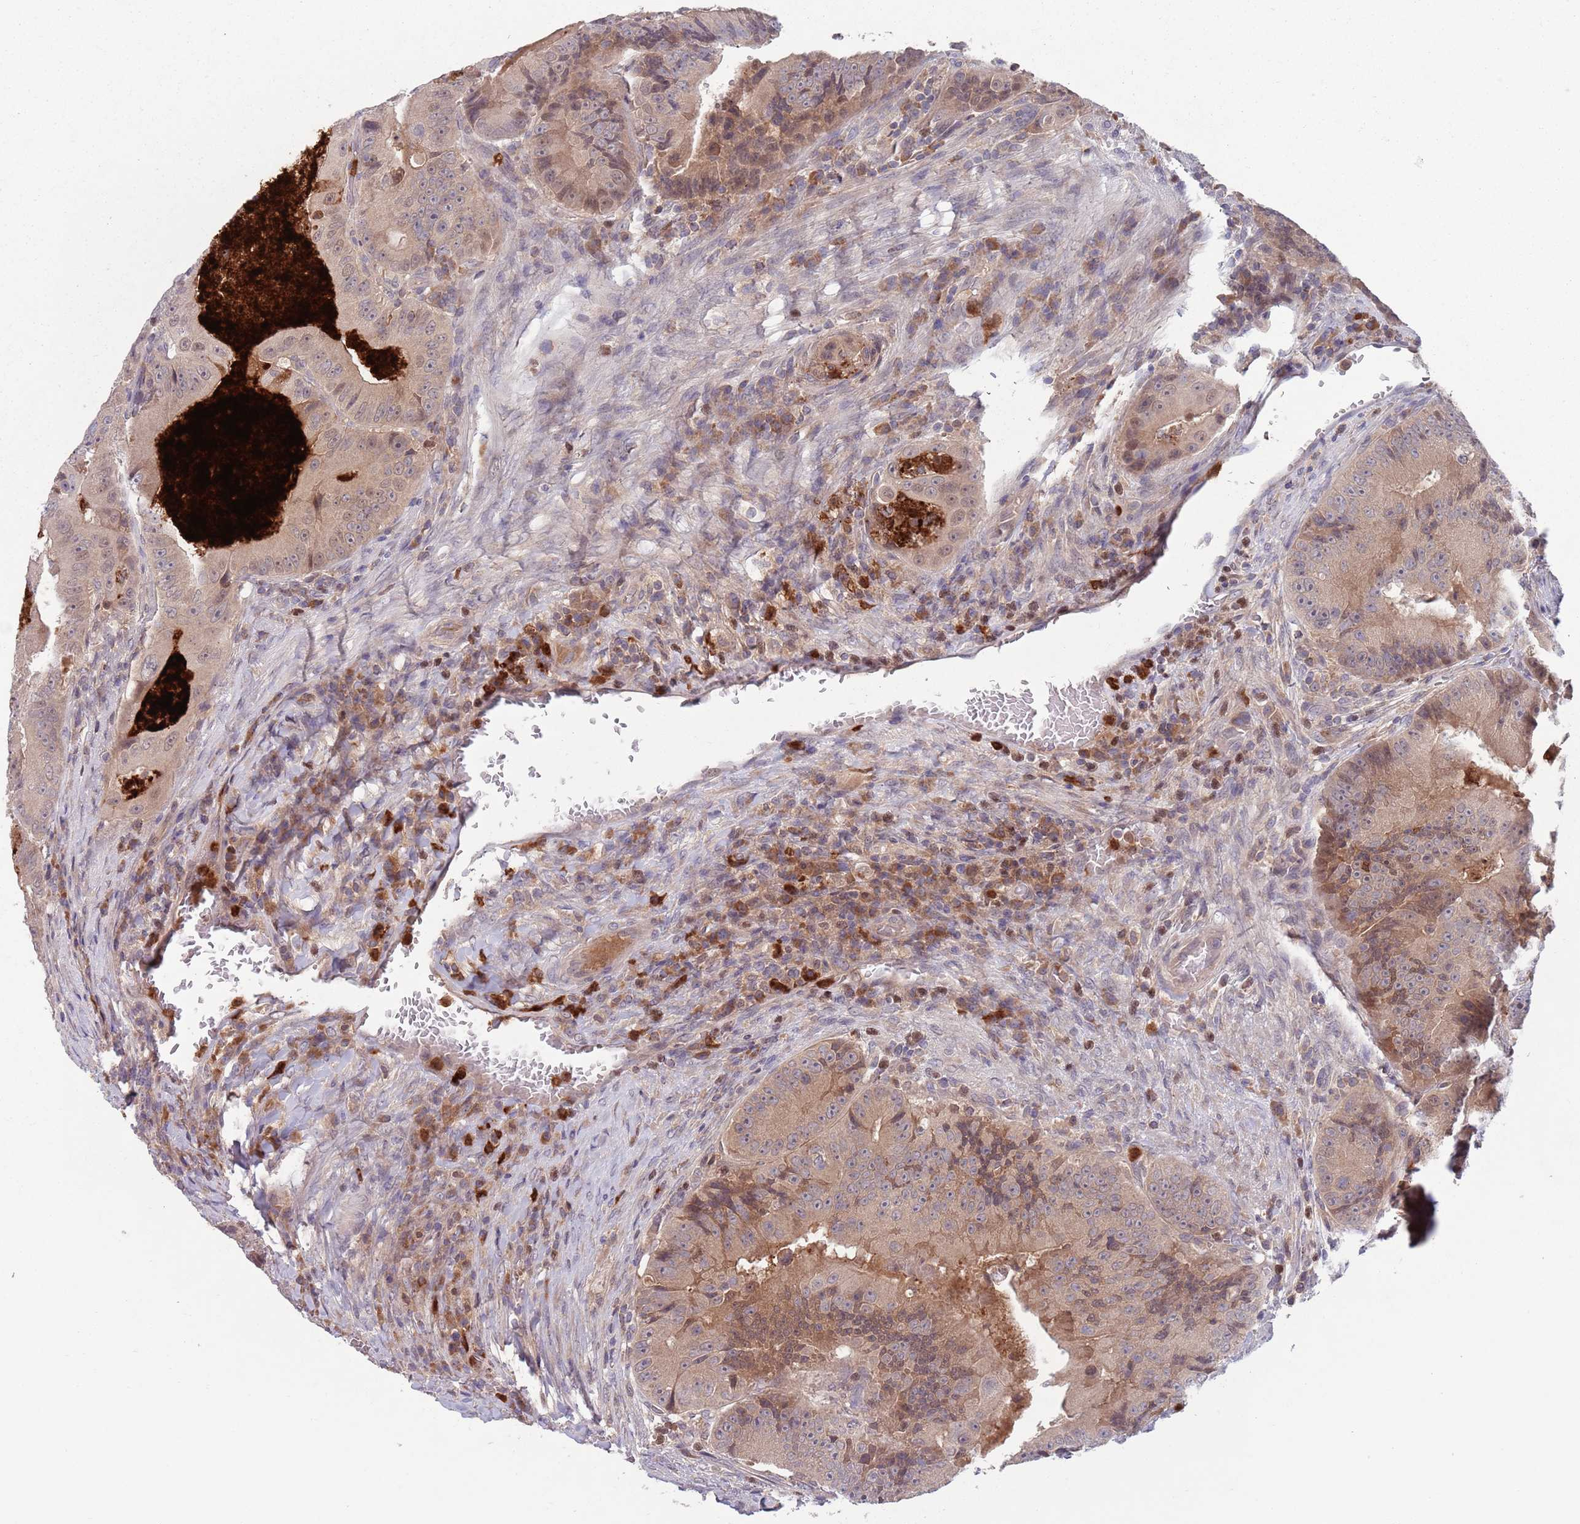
{"staining": {"intensity": "moderate", "quantity": ">75%", "location": "cytoplasmic/membranous"}, "tissue": "colorectal cancer", "cell_type": "Tumor cells", "image_type": "cancer", "snomed": [{"axis": "morphology", "description": "Adenocarcinoma, NOS"}, {"axis": "topography", "description": "Colon"}], "caption": "This is a micrograph of immunohistochemistry staining of colorectal cancer (adenocarcinoma), which shows moderate staining in the cytoplasmic/membranous of tumor cells.", "gene": "TYW1", "patient": {"sex": "female", "age": 86}}